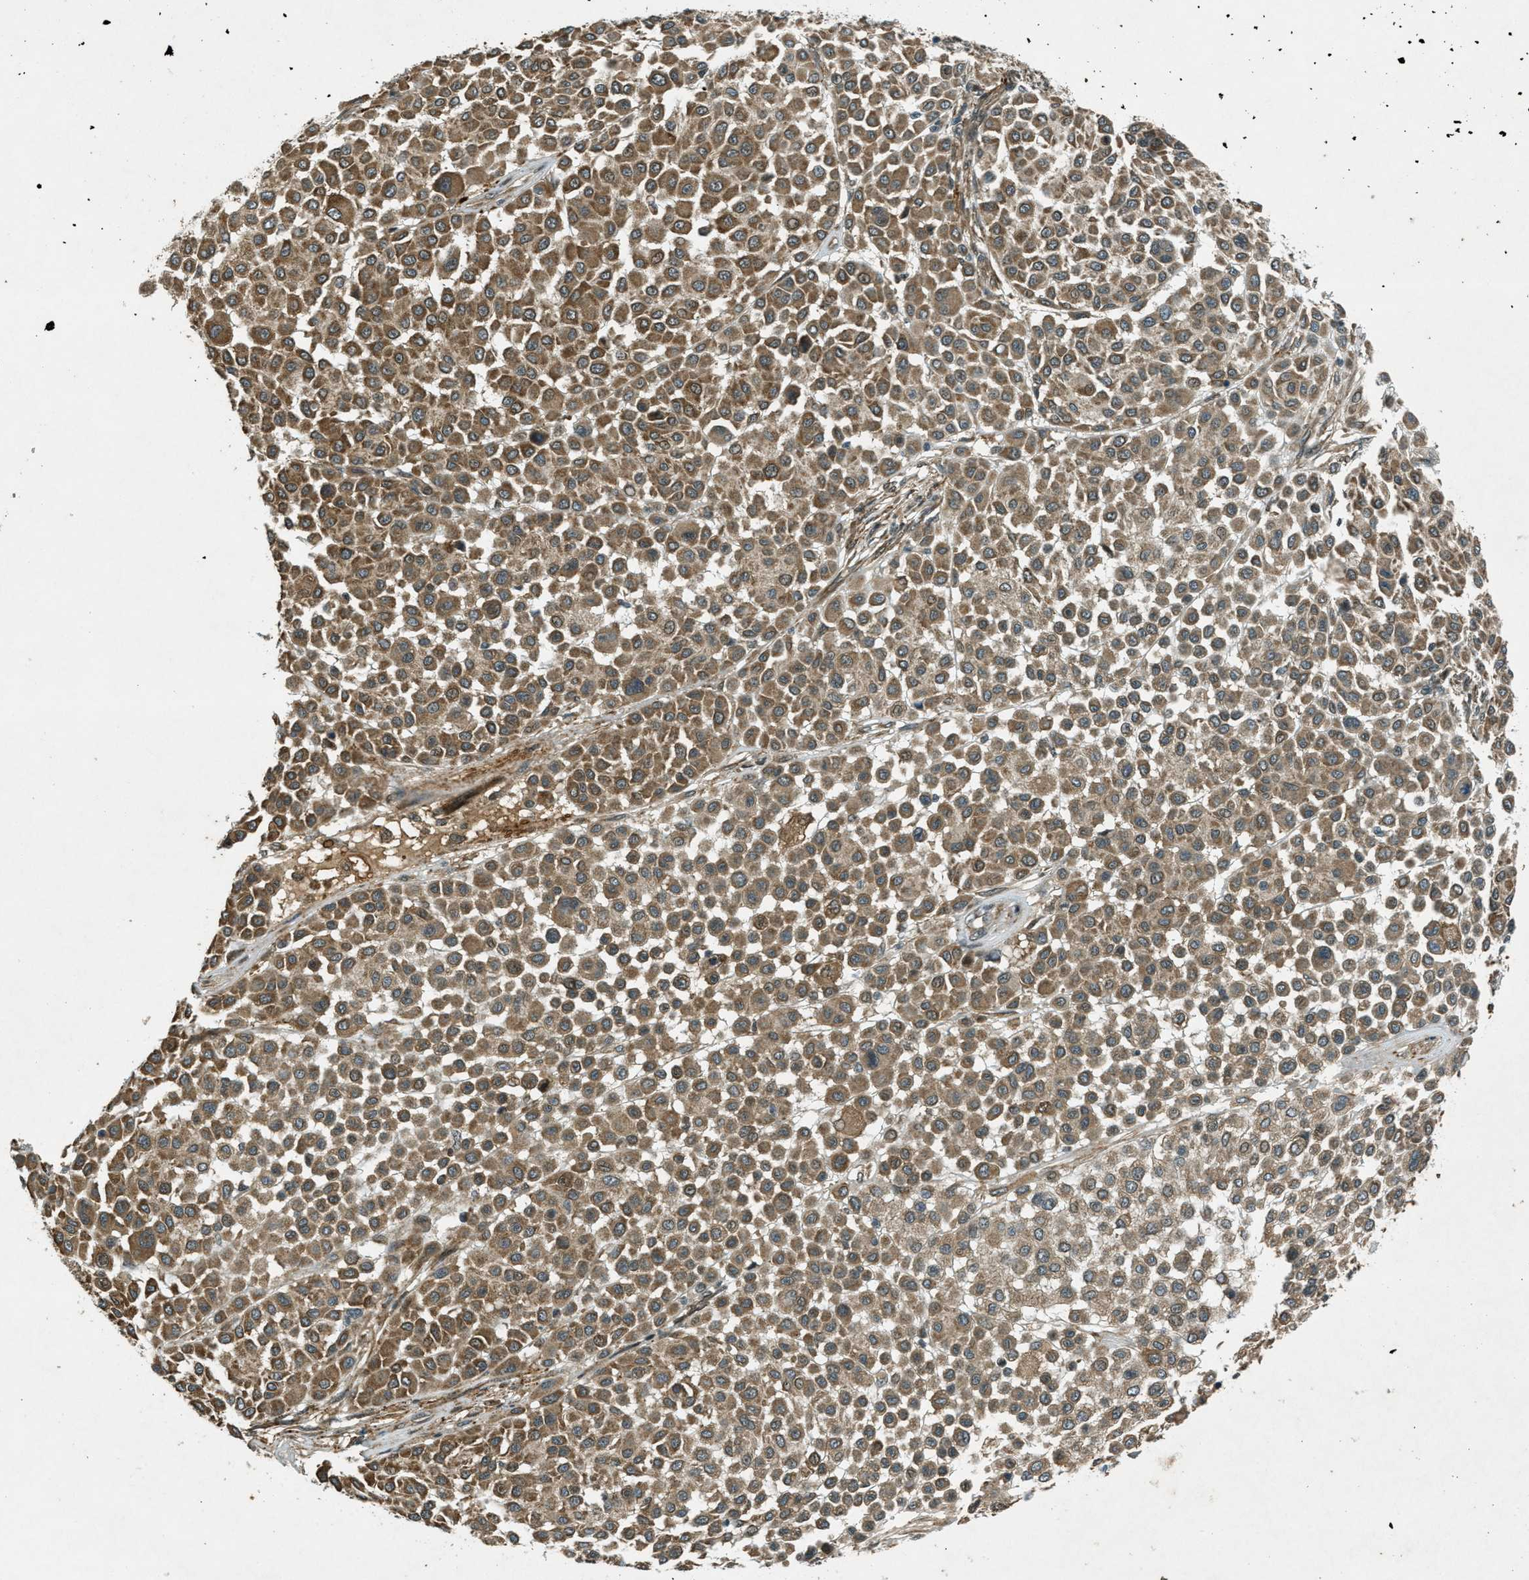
{"staining": {"intensity": "weak", "quantity": ">75%", "location": "cytoplasmic/membranous"}, "tissue": "melanoma", "cell_type": "Tumor cells", "image_type": "cancer", "snomed": [{"axis": "morphology", "description": "Malignant melanoma, Metastatic site"}, {"axis": "topography", "description": "Soft tissue"}], "caption": "Brown immunohistochemical staining in melanoma exhibits weak cytoplasmic/membranous expression in about >75% of tumor cells. (DAB IHC with brightfield microscopy, high magnification).", "gene": "EIF2AK3", "patient": {"sex": "male", "age": 41}}